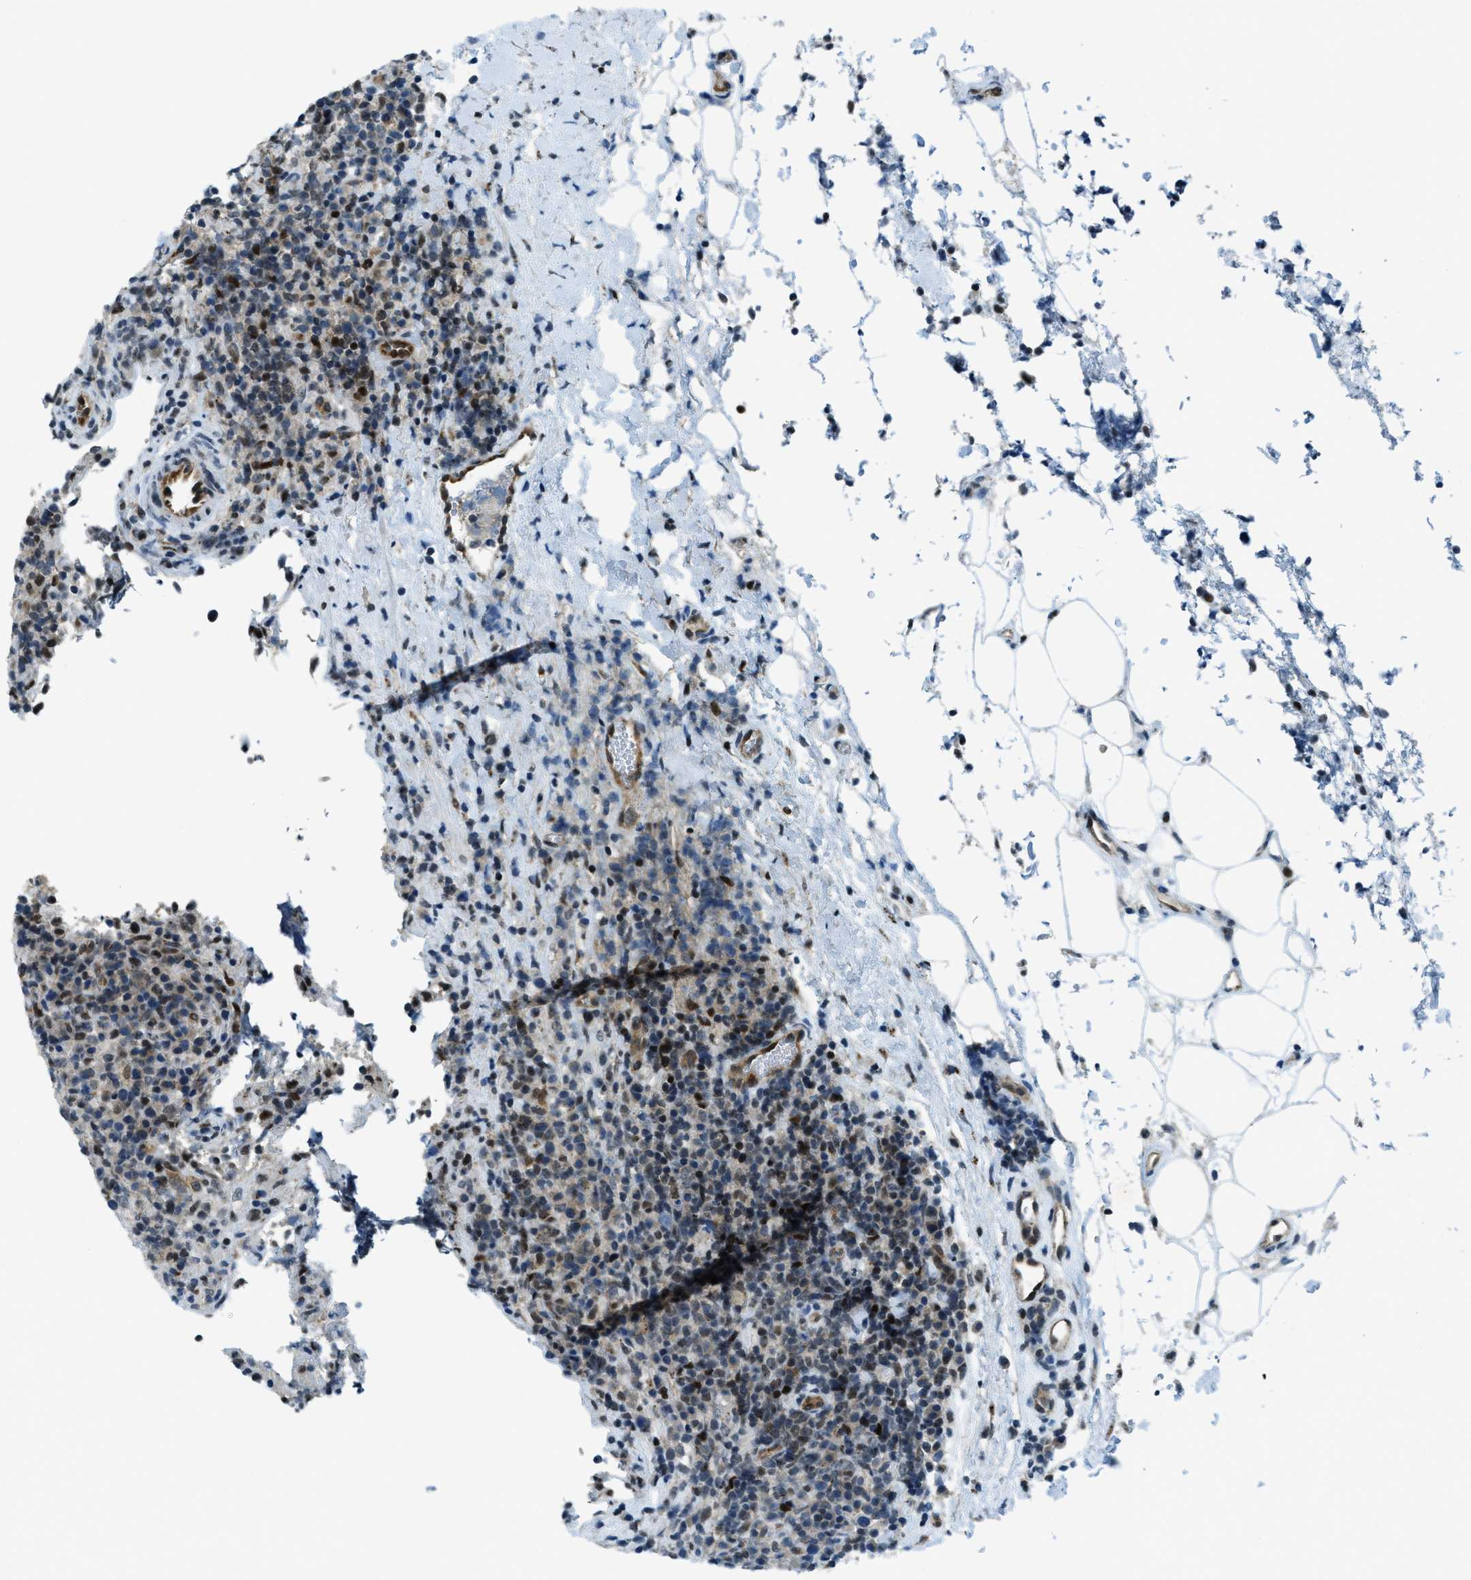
{"staining": {"intensity": "moderate", "quantity": "<25%", "location": "nuclear"}, "tissue": "lymphoma", "cell_type": "Tumor cells", "image_type": "cancer", "snomed": [{"axis": "morphology", "description": "Malignant lymphoma, non-Hodgkin's type, High grade"}, {"axis": "topography", "description": "Lymph node"}], "caption": "Brown immunohistochemical staining in lymphoma shows moderate nuclear positivity in about <25% of tumor cells.", "gene": "KLF6", "patient": {"sex": "female", "age": 76}}